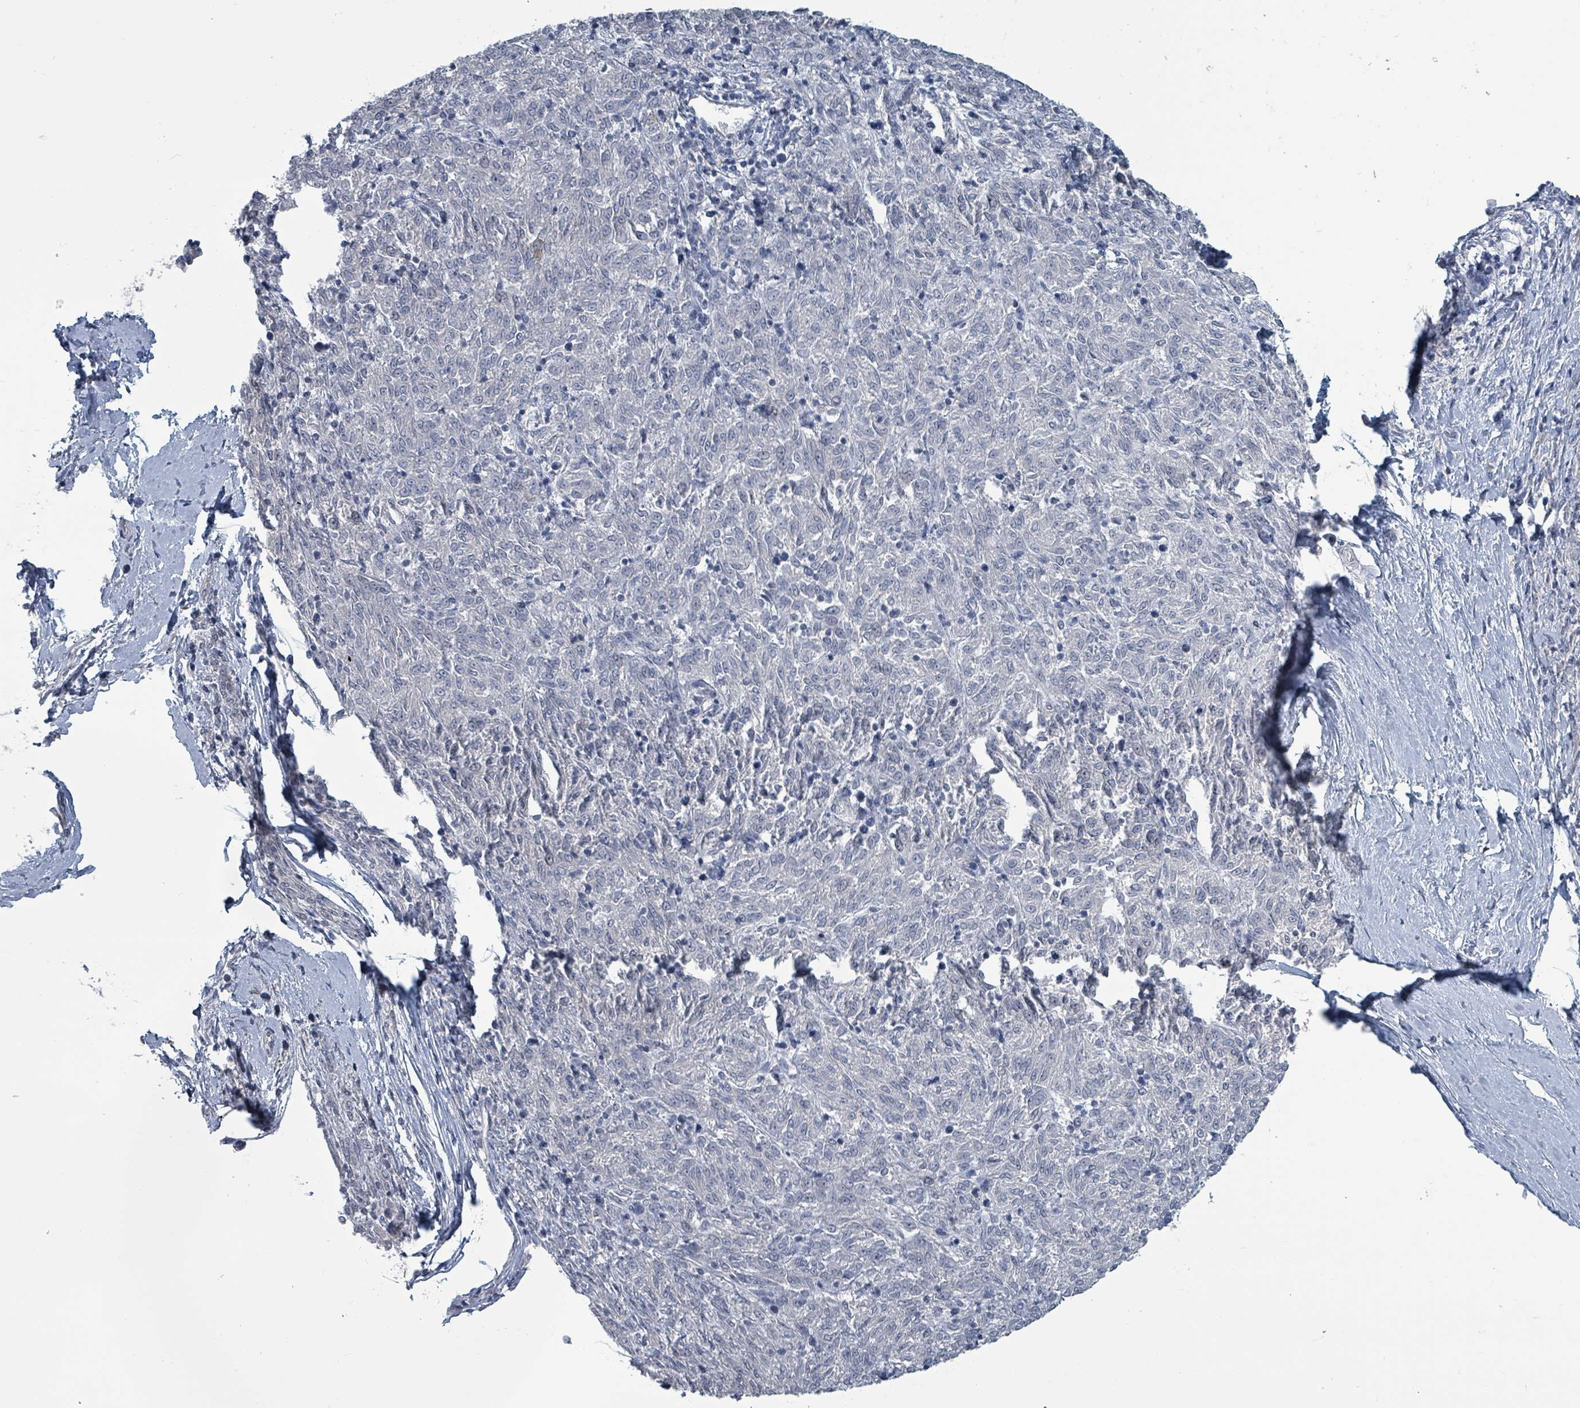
{"staining": {"intensity": "negative", "quantity": "none", "location": "none"}, "tissue": "melanoma", "cell_type": "Tumor cells", "image_type": "cancer", "snomed": [{"axis": "morphology", "description": "Malignant melanoma, NOS"}, {"axis": "topography", "description": "Skin"}], "caption": "Tumor cells show no significant positivity in malignant melanoma.", "gene": "BIVM", "patient": {"sex": "female", "age": 72}}